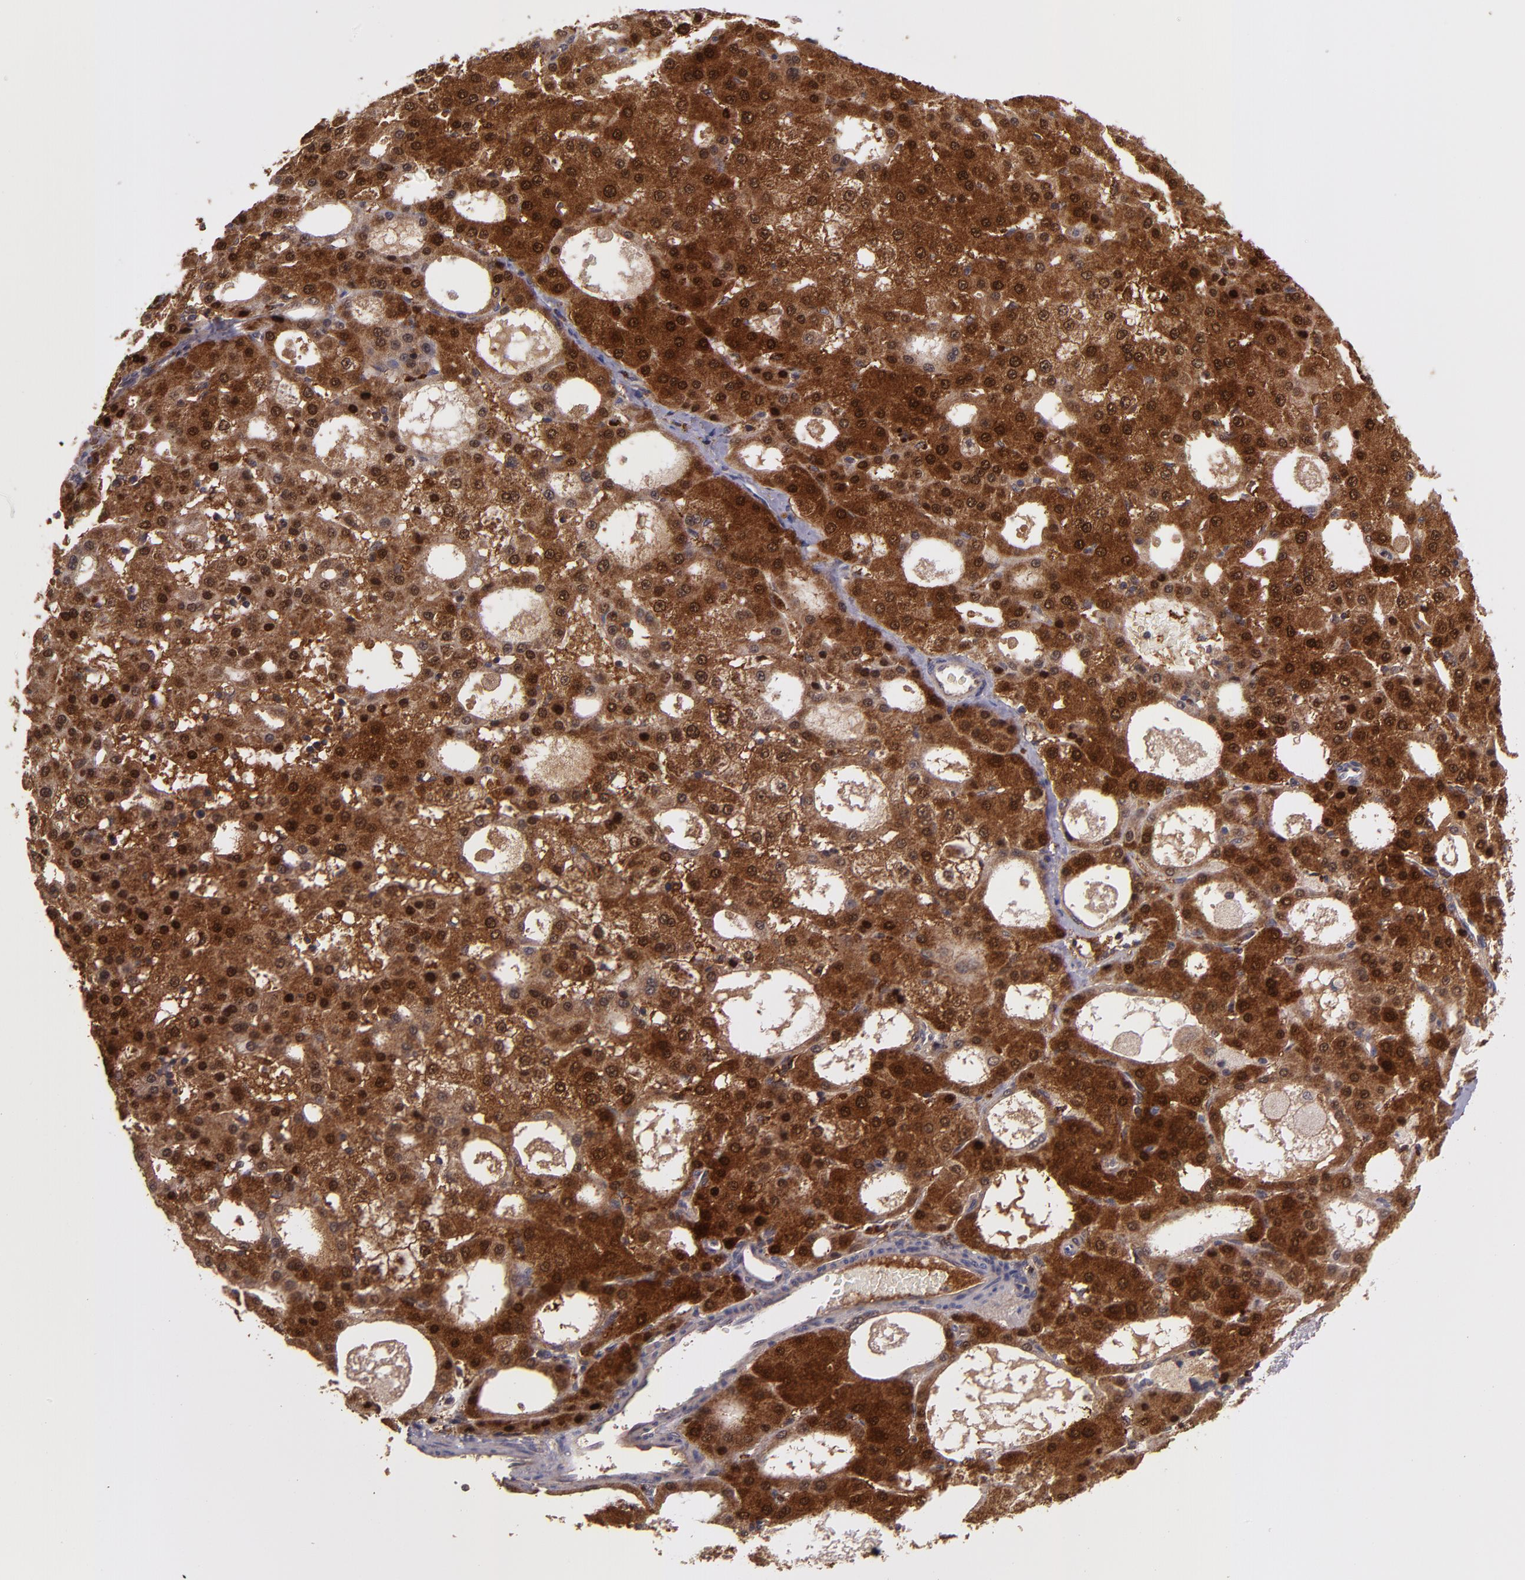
{"staining": {"intensity": "strong", "quantity": ">75%", "location": "cytoplasmic/membranous,nuclear"}, "tissue": "liver cancer", "cell_type": "Tumor cells", "image_type": "cancer", "snomed": [{"axis": "morphology", "description": "Carcinoma, Hepatocellular, NOS"}, {"axis": "topography", "description": "Liver"}], "caption": "Human hepatocellular carcinoma (liver) stained with a brown dye reveals strong cytoplasmic/membranous and nuclear positive positivity in approximately >75% of tumor cells.", "gene": "FTSJ1", "patient": {"sex": "male", "age": 47}}